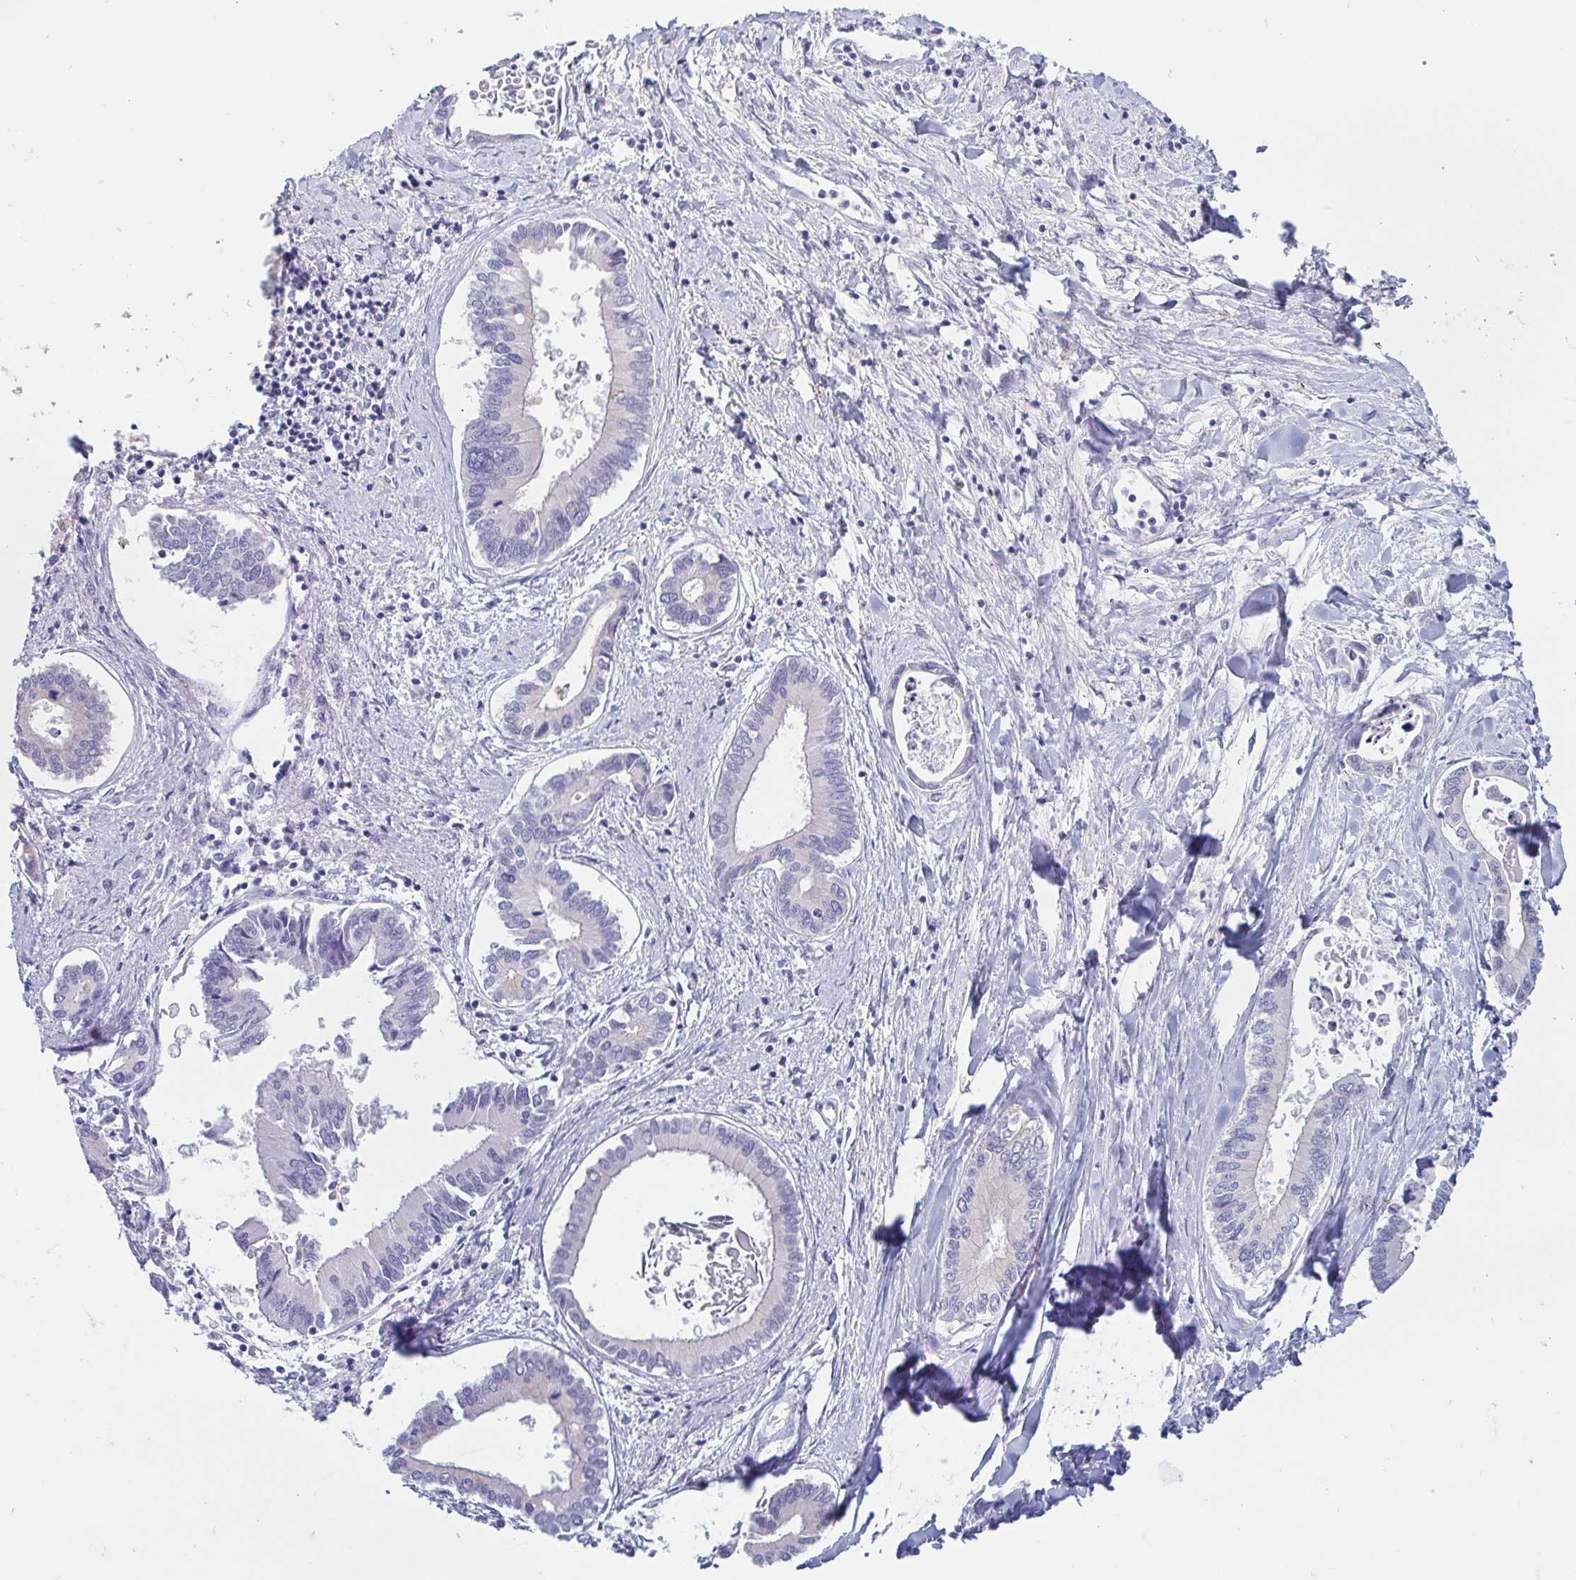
{"staining": {"intensity": "negative", "quantity": "none", "location": "none"}, "tissue": "liver cancer", "cell_type": "Tumor cells", "image_type": "cancer", "snomed": [{"axis": "morphology", "description": "Cholangiocarcinoma"}, {"axis": "topography", "description": "Liver"}], "caption": "An IHC histopathology image of liver cholangiocarcinoma is shown. There is no staining in tumor cells of liver cholangiocarcinoma.", "gene": "FABP3", "patient": {"sex": "male", "age": 66}}